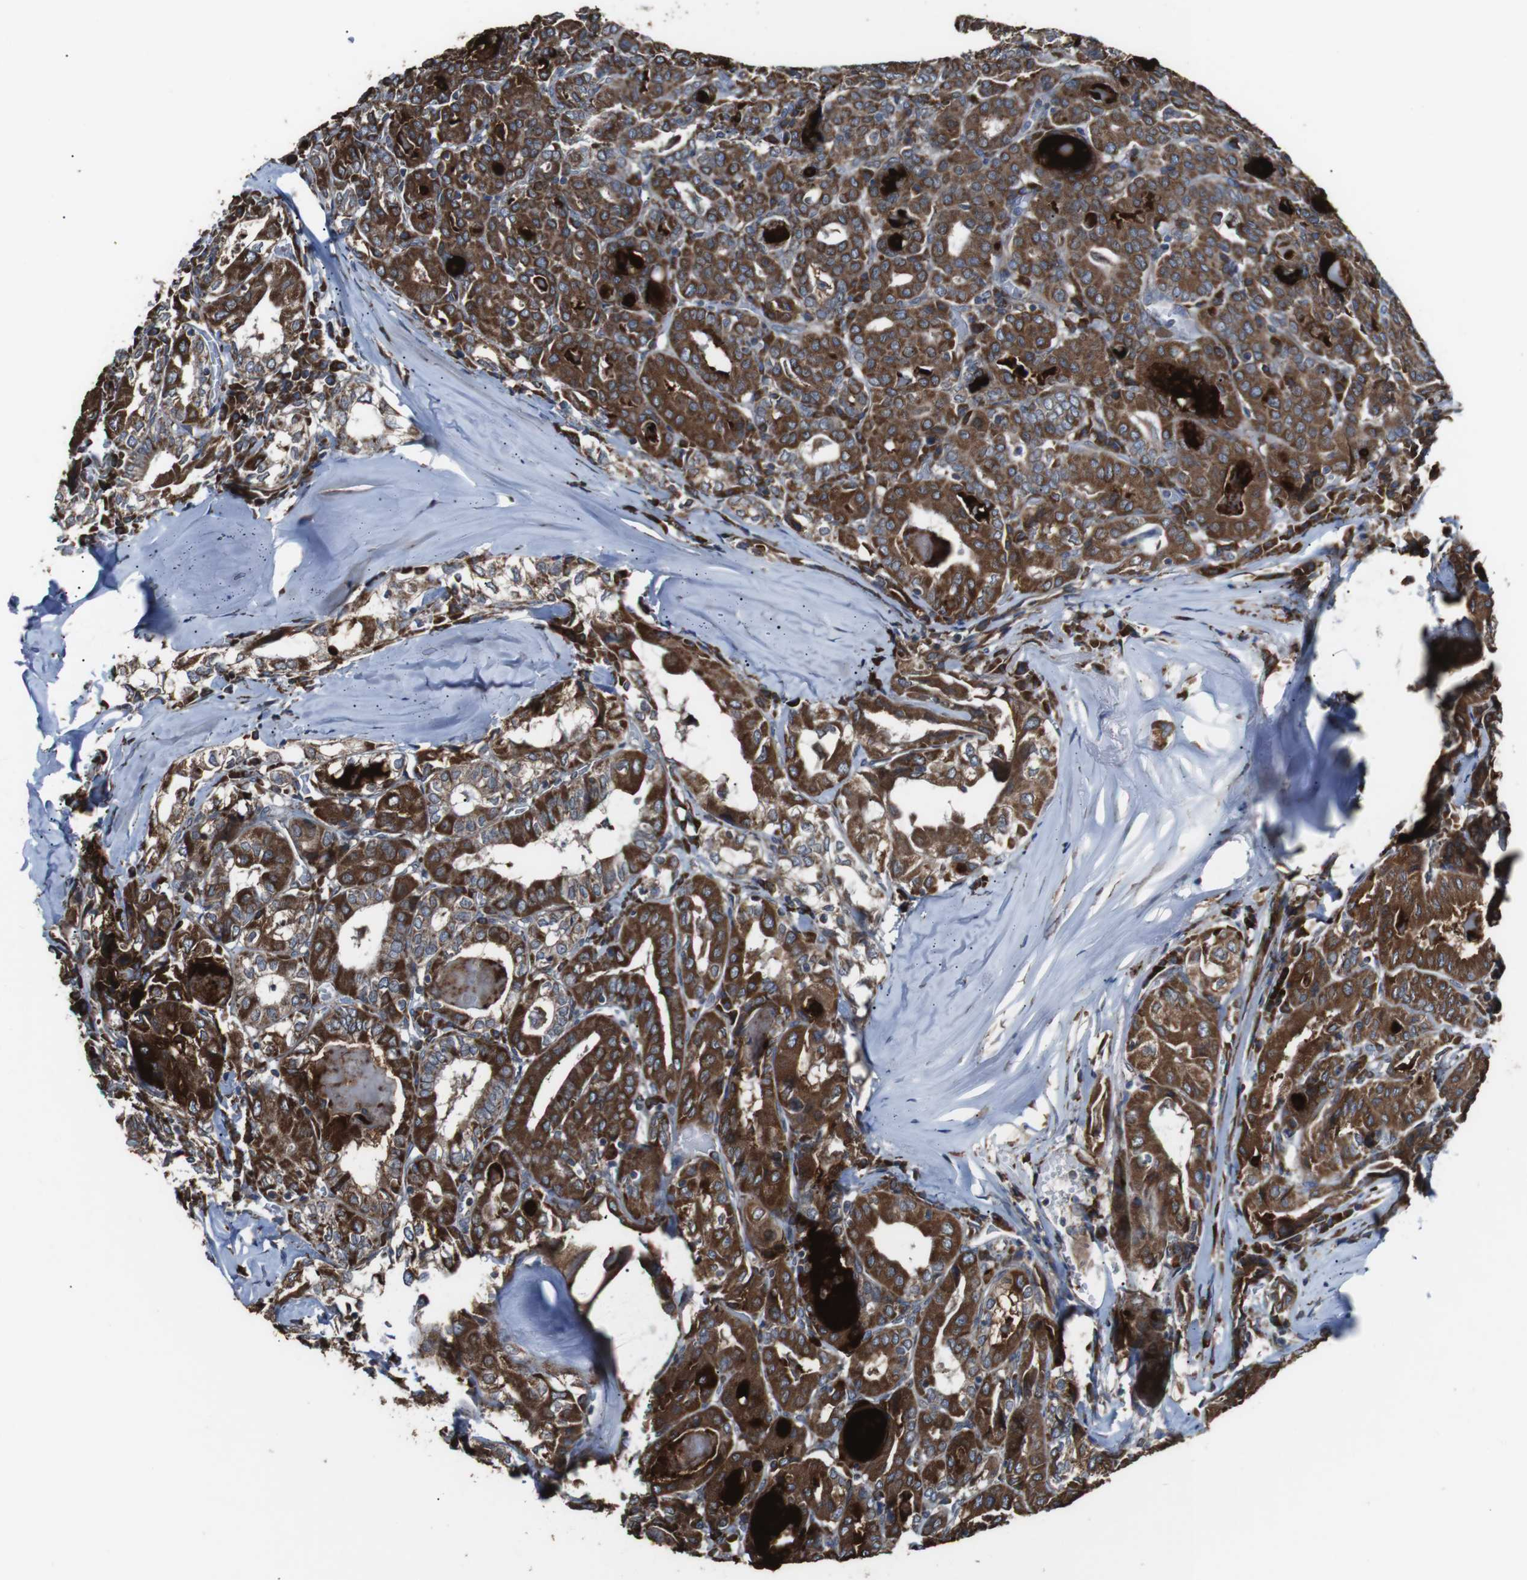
{"staining": {"intensity": "strong", "quantity": ">75%", "location": "cytoplasmic/membranous"}, "tissue": "thyroid cancer", "cell_type": "Tumor cells", "image_type": "cancer", "snomed": [{"axis": "morphology", "description": "Papillary adenocarcinoma, NOS"}, {"axis": "topography", "description": "Thyroid gland"}], "caption": "A high amount of strong cytoplasmic/membranous positivity is appreciated in about >75% of tumor cells in thyroid cancer (papillary adenocarcinoma) tissue.", "gene": "CISD2", "patient": {"sex": "female", "age": 42}}